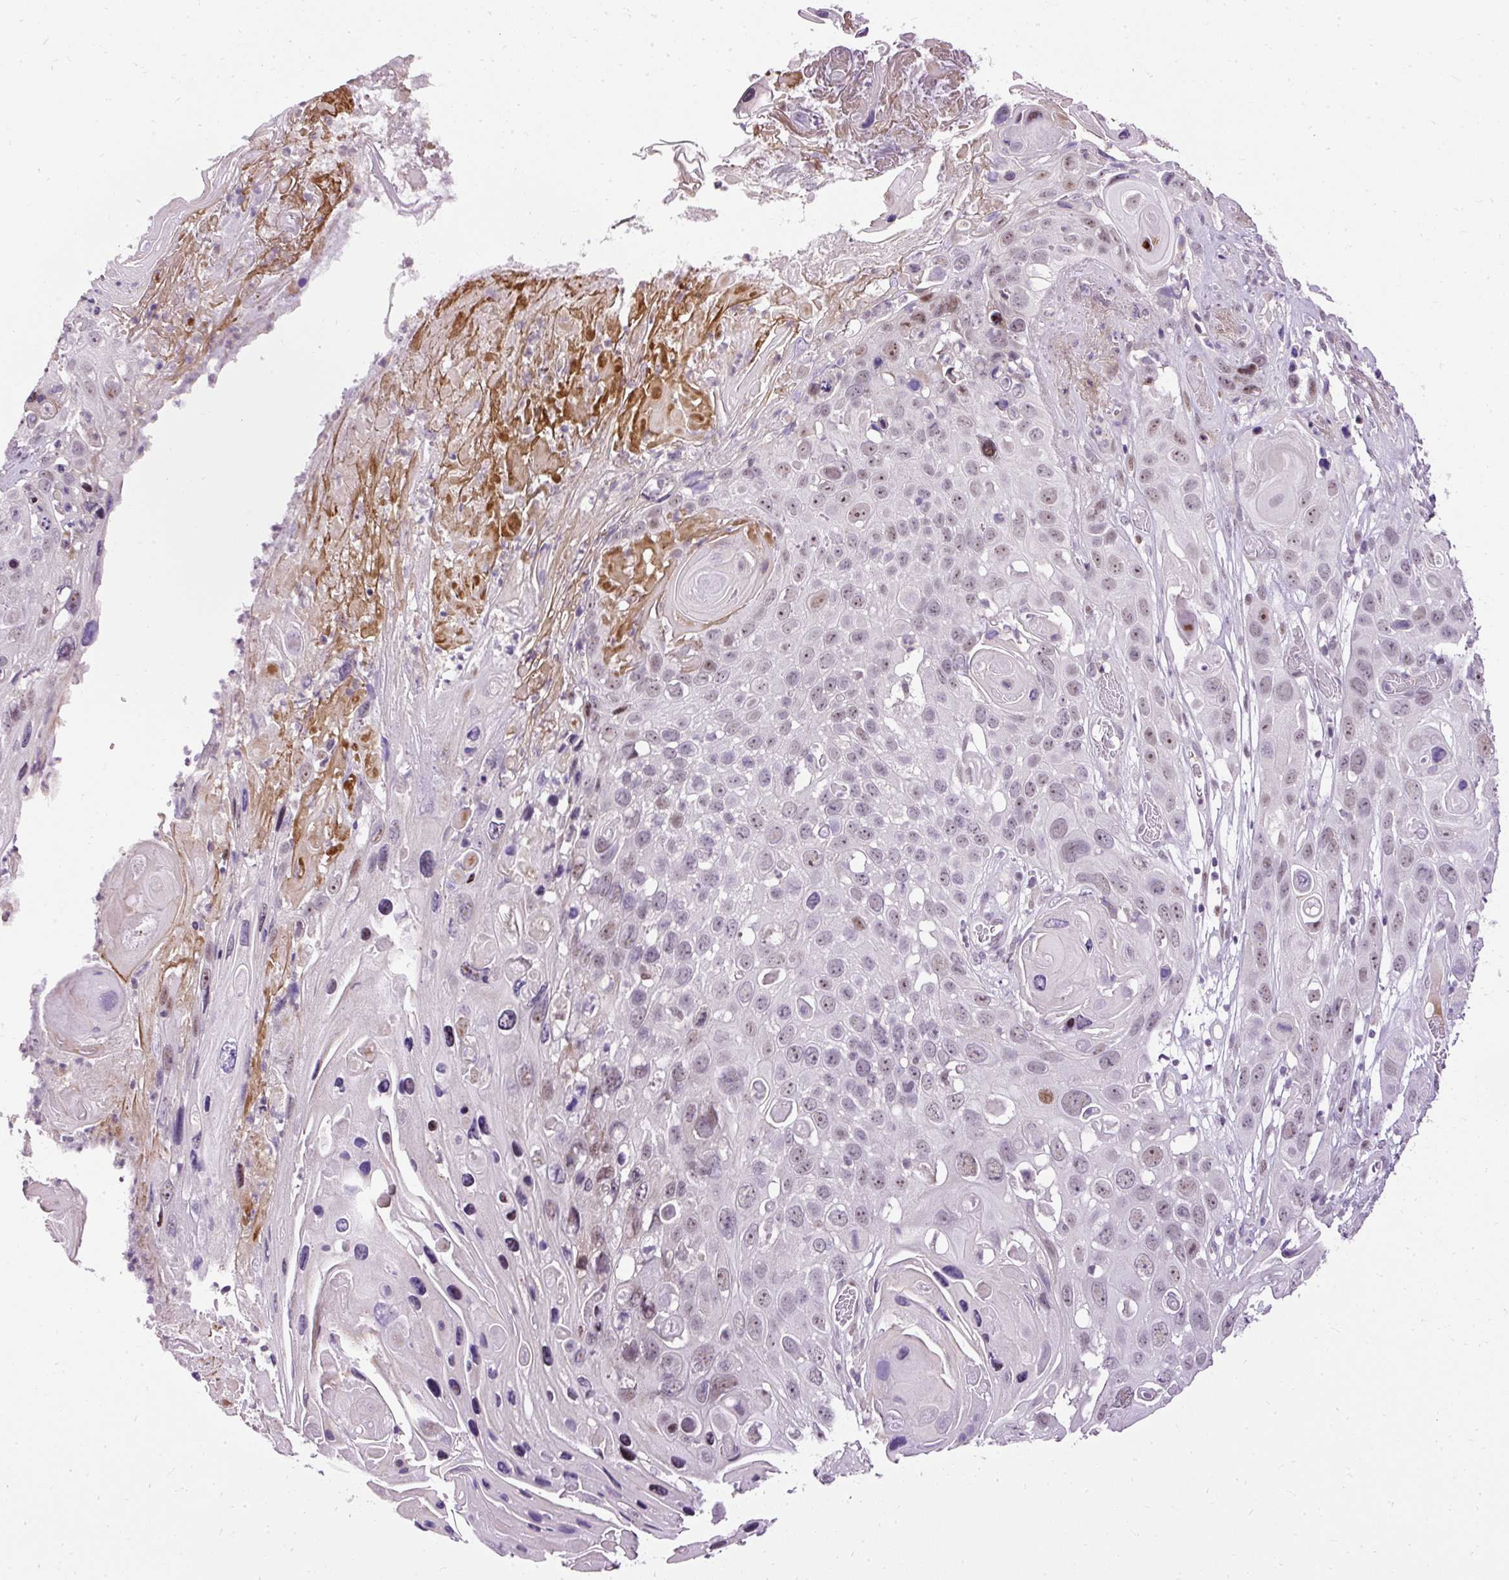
{"staining": {"intensity": "moderate", "quantity": "25%-75%", "location": "nuclear"}, "tissue": "skin cancer", "cell_type": "Tumor cells", "image_type": "cancer", "snomed": [{"axis": "morphology", "description": "Squamous cell carcinoma, NOS"}, {"axis": "topography", "description": "Skin"}], "caption": "This photomicrograph demonstrates immunohistochemistry (IHC) staining of squamous cell carcinoma (skin), with medium moderate nuclear staining in about 25%-75% of tumor cells.", "gene": "ARHGEF18", "patient": {"sex": "male", "age": 55}}